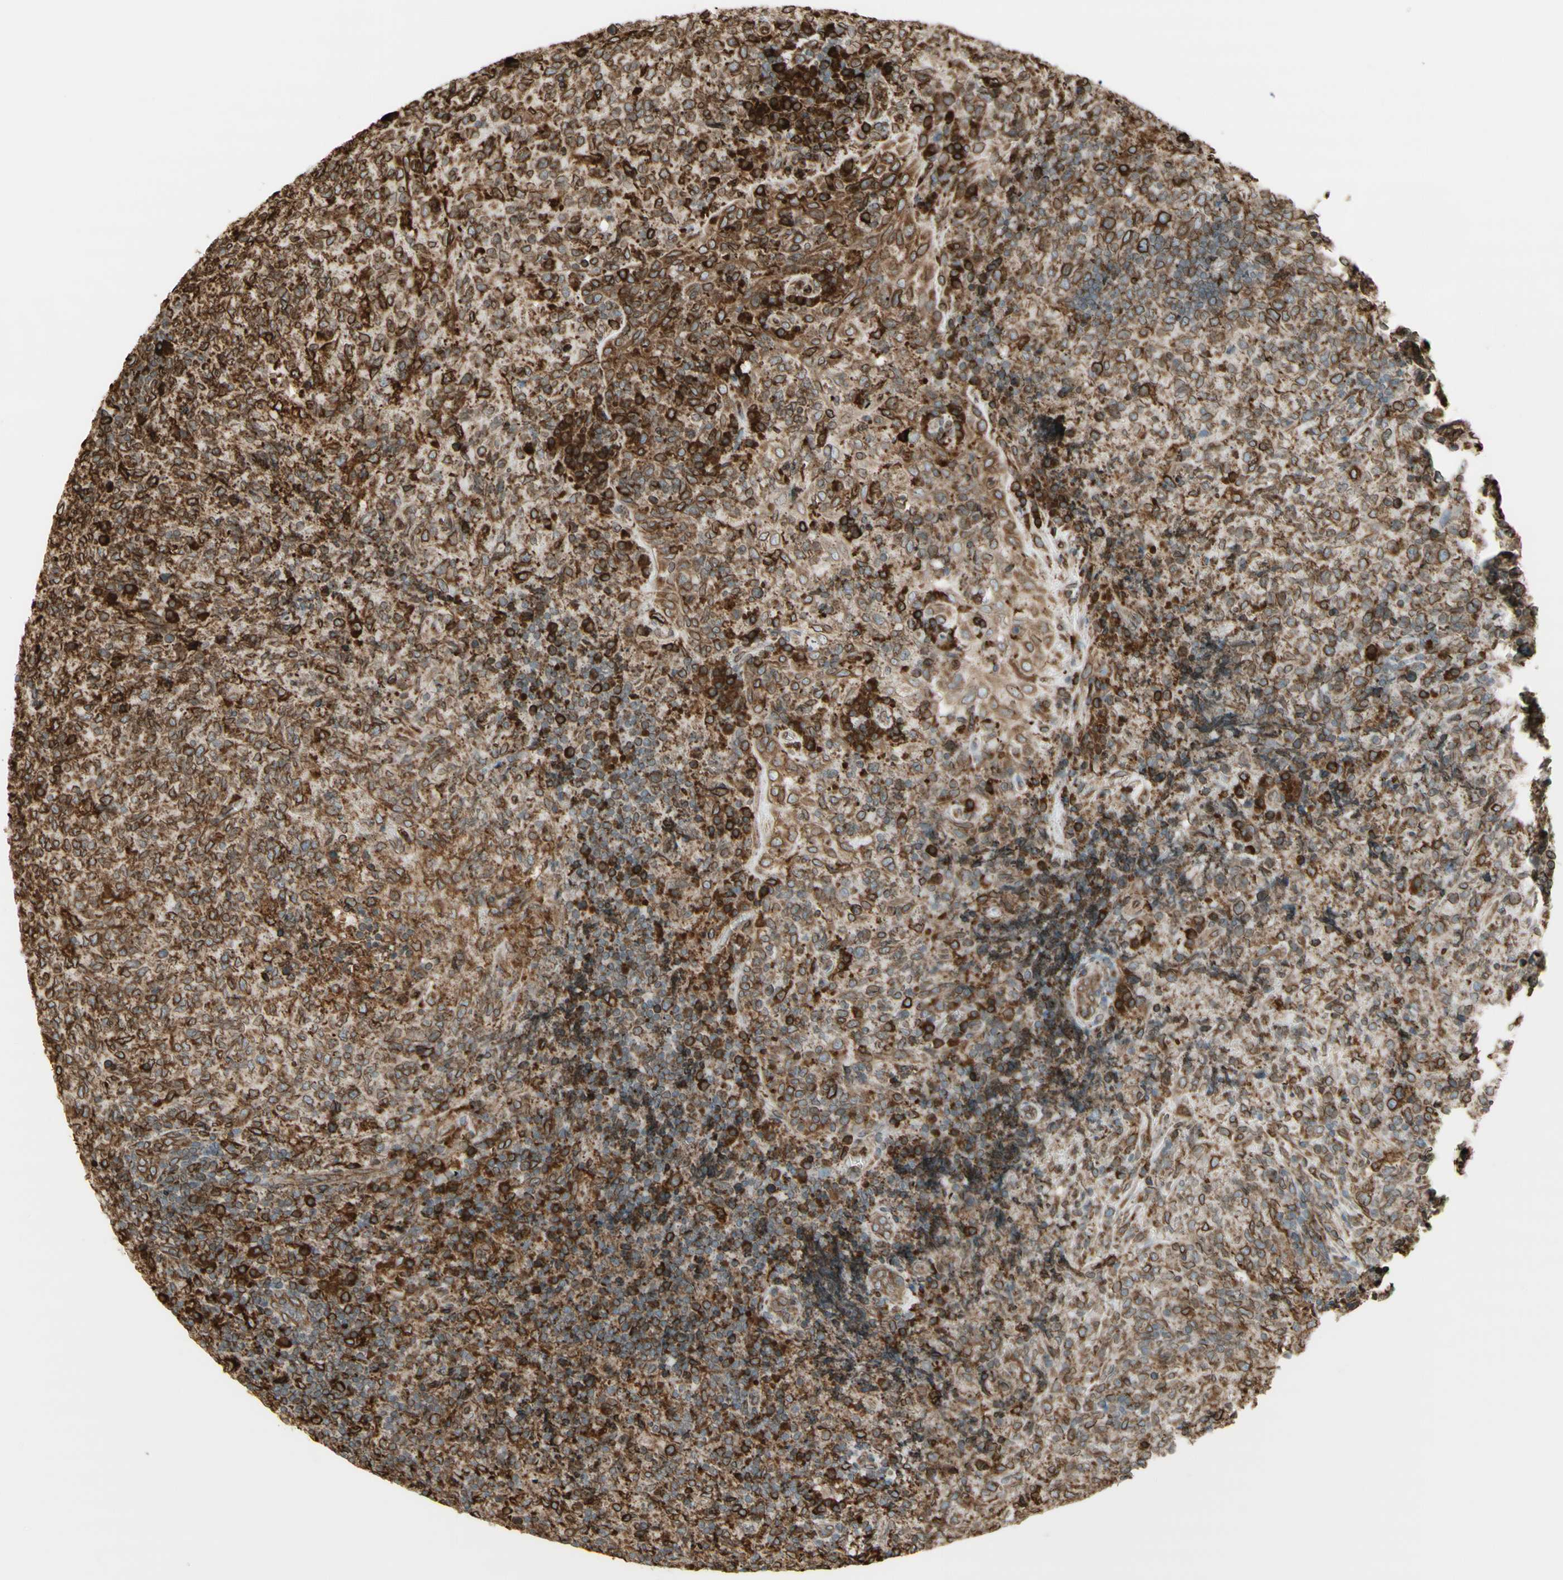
{"staining": {"intensity": "moderate", "quantity": ">75%", "location": "cytoplasmic/membranous"}, "tissue": "lymphoma", "cell_type": "Tumor cells", "image_type": "cancer", "snomed": [{"axis": "morphology", "description": "Malignant lymphoma, non-Hodgkin's type, High grade"}, {"axis": "topography", "description": "Tonsil"}], "caption": "DAB immunohistochemical staining of malignant lymphoma, non-Hodgkin's type (high-grade) demonstrates moderate cytoplasmic/membranous protein staining in about >75% of tumor cells. The protein of interest is stained brown, and the nuclei are stained in blue (DAB IHC with brightfield microscopy, high magnification).", "gene": "CANX", "patient": {"sex": "female", "age": 36}}